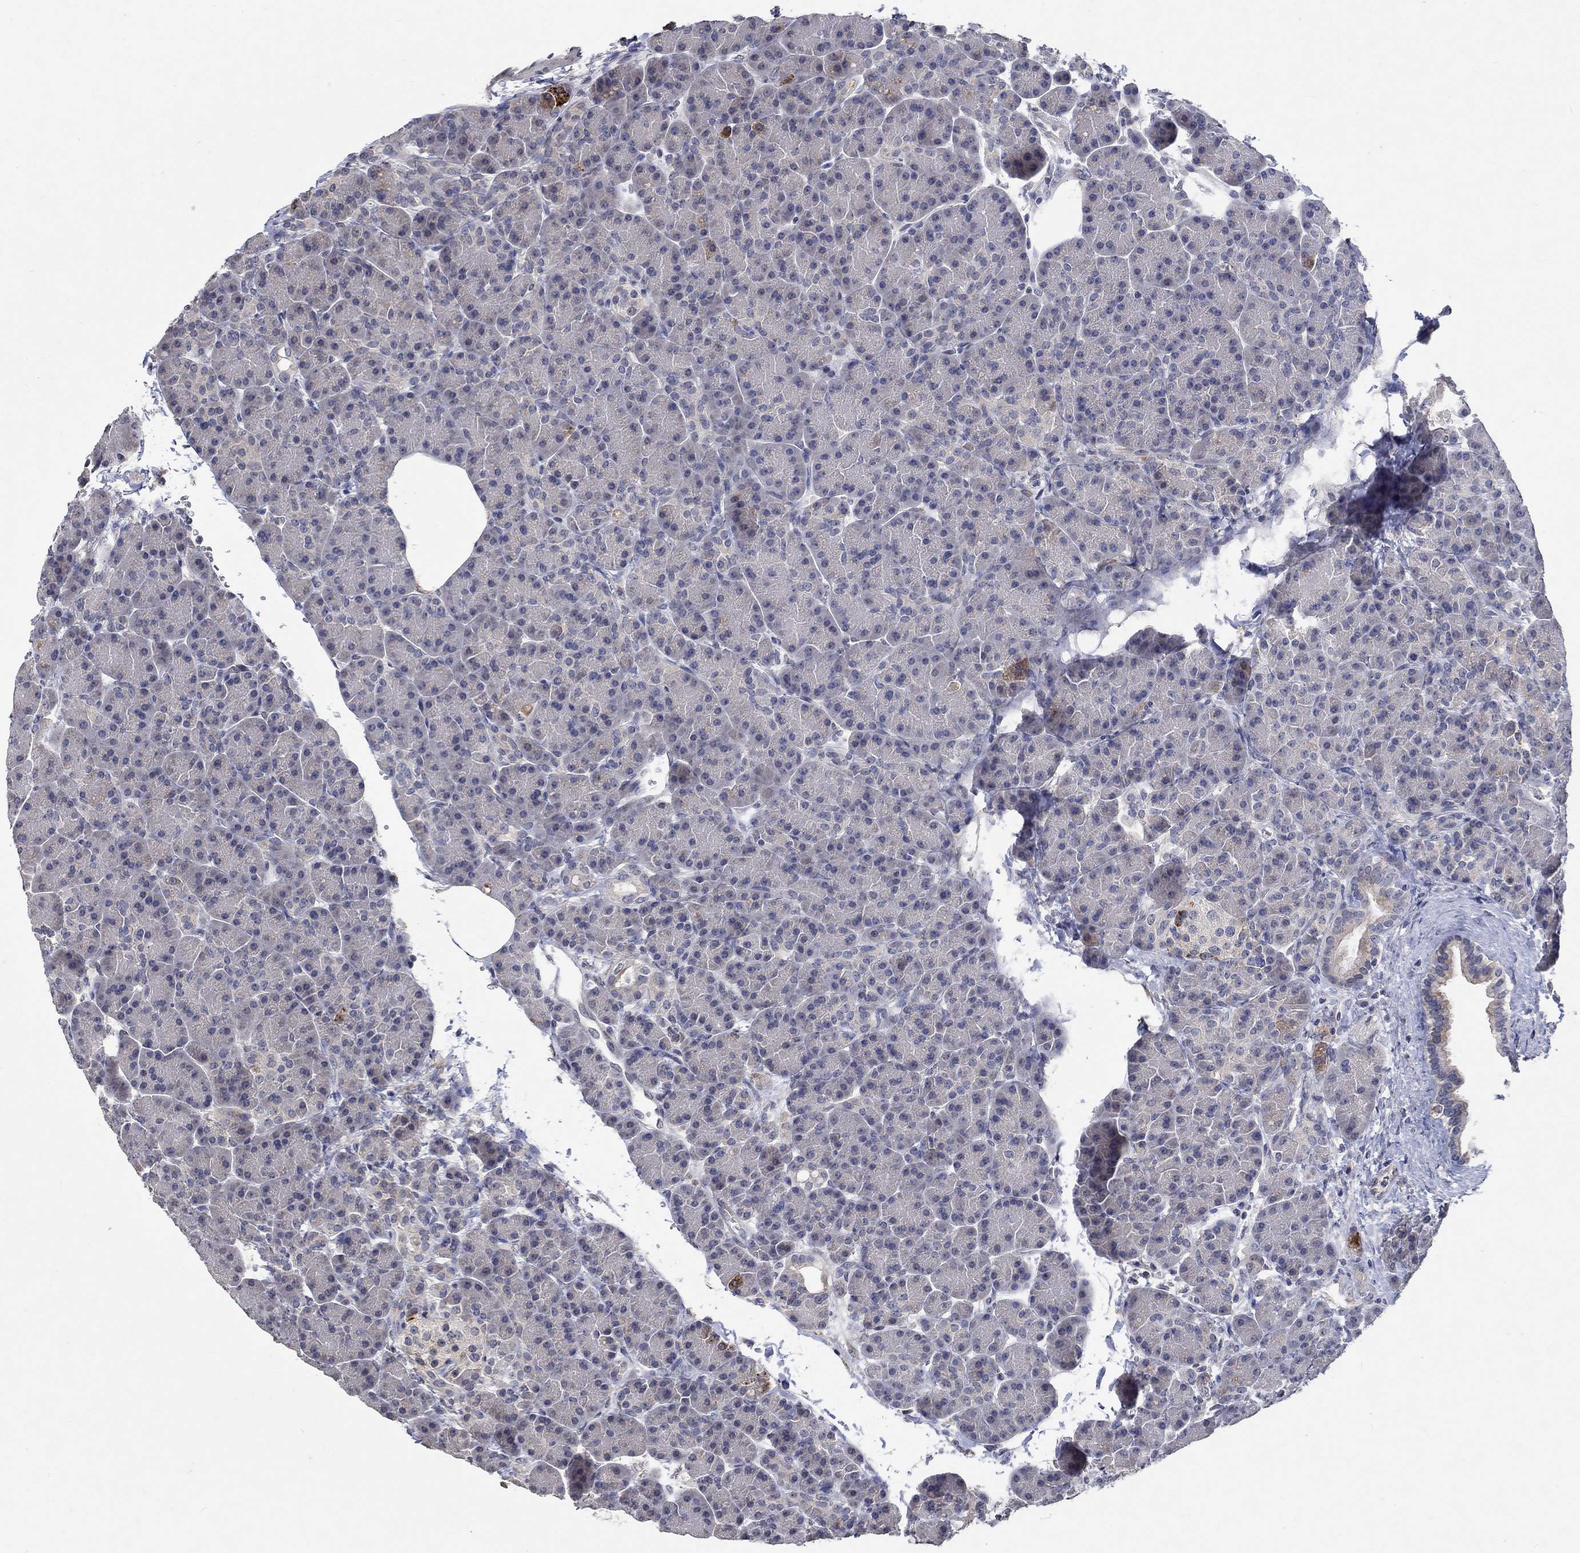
{"staining": {"intensity": "negative", "quantity": "none", "location": "none"}, "tissue": "pancreas", "cell_type": "Exocrine glandular cells", "image_type": "normal", "snomed": [{"axis": "morphology", "description": "Normal tissue, NOS"}, {"axis": "topography", "description": "Pancreas"}], "caption": "Immunohistochemistry (IHC) photomicrograph of normal pancreas: human pancreas stained with DAB (3,3'-diaminobenzidine) demonstrates no significant protein expression in exocrine glandular cells. (DAB (3,3'-diaminobenzidine) immunohistochemistry (IHC) visualized using brightfield microscopy, high magnification).", "gene": "TMEM169", "patient": {"sex": "female", "age": 63}}